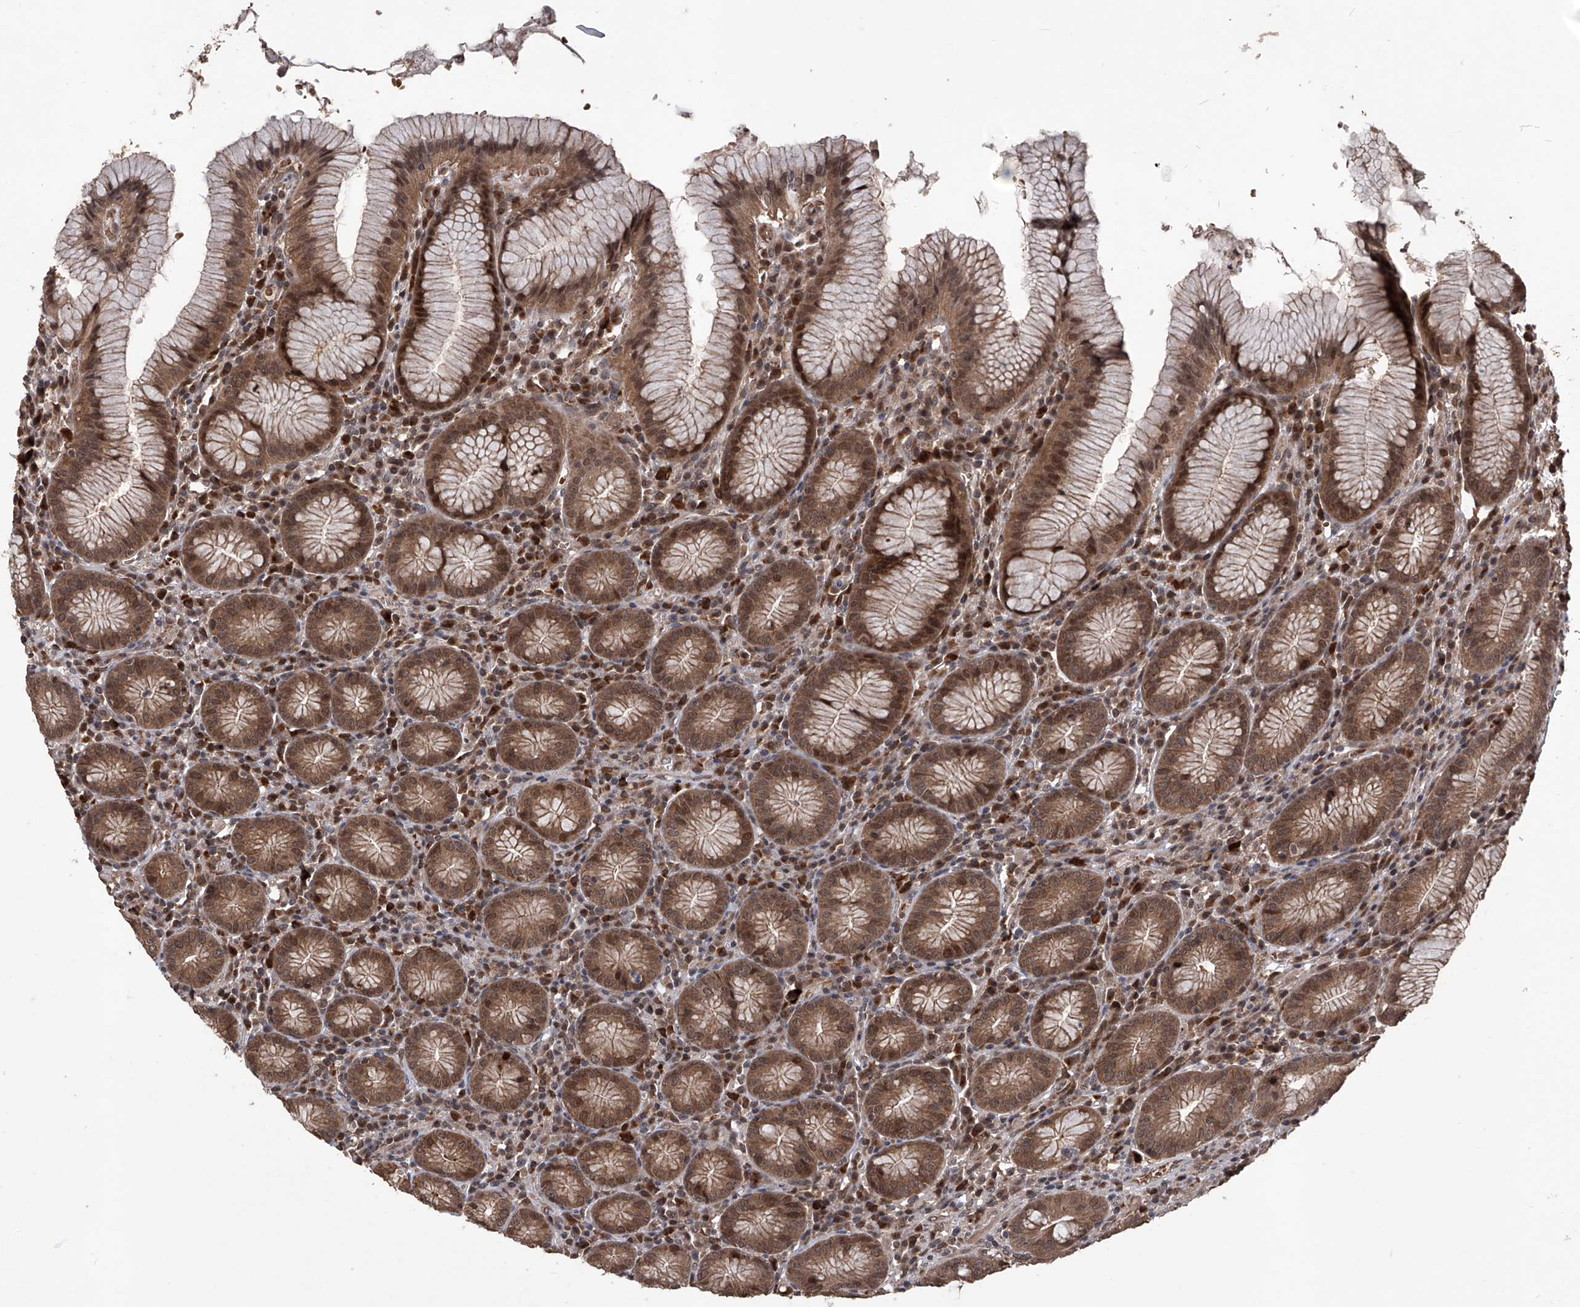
{"staining": {"intensity": "moderate", "quantity": ">75%", "location": "cytoplasmic/membranous,nuclear"}, "tissue": "stomach", "cell_type": "Glandular cells", "image_type": "normal", "snomed": [{"axis": "morphology", "description": "Normal tissue, NOS"}, {"axis": "topography", "description": "Stomach"}], "caption": "Immunohistochemistry (IHC) of unremarkable human stomach exhibits medium levels of moderate cytoplasmic/membranous,nuclear positivity in about >75% of glandular cells. The staining was performed using DAB (3,3'-diaminobenzidine) to visualize the protein expression in brown, while the nuclei were stained in blue with hematoxylin (Magnification: 20x).", "gene": "LYSMD4", "patient": {"sex": "male", "age": 55}}